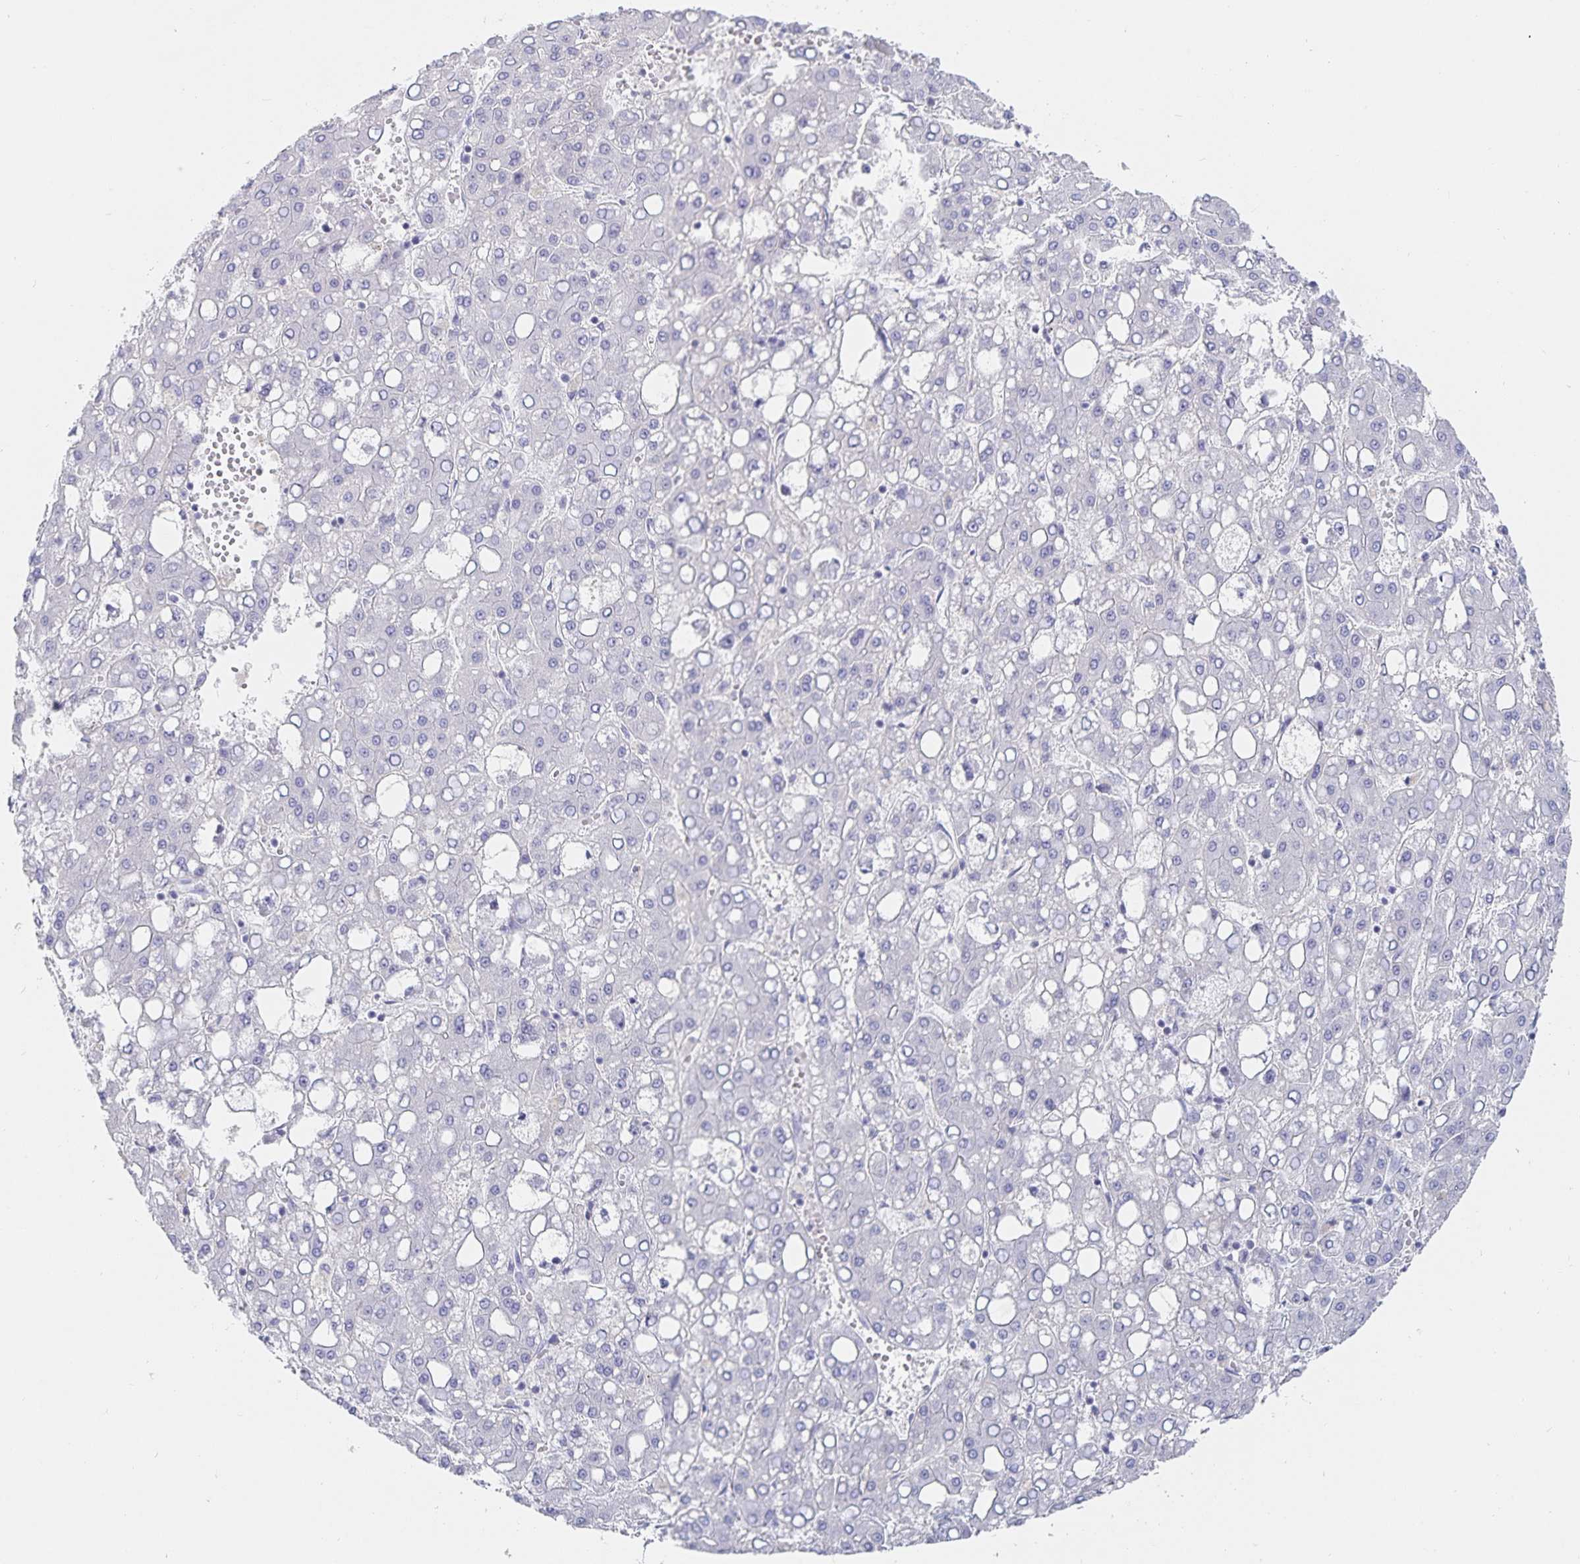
{"staining": {"intensity": "negative", "quantity": "none", "location": "none"}, "tissue": "liver cancer", "cell_type": "Tumor cells", "image_type": "cancer", "snomed": [{"axis": "morphology", "description": "Carcinoma, Hepatocellular, NOS"}, {"axis": "topography", "description": "Liver"}], "caption": "Tumor cells are negative for brown protein staining in liver cancer. Brightfield microscopy of IHC stained with DAB (brown) and hematoxylin (blue), captured at high magnification.", "gene": "SFTPA1", "patient": {"sex": "male", "age": 65}}